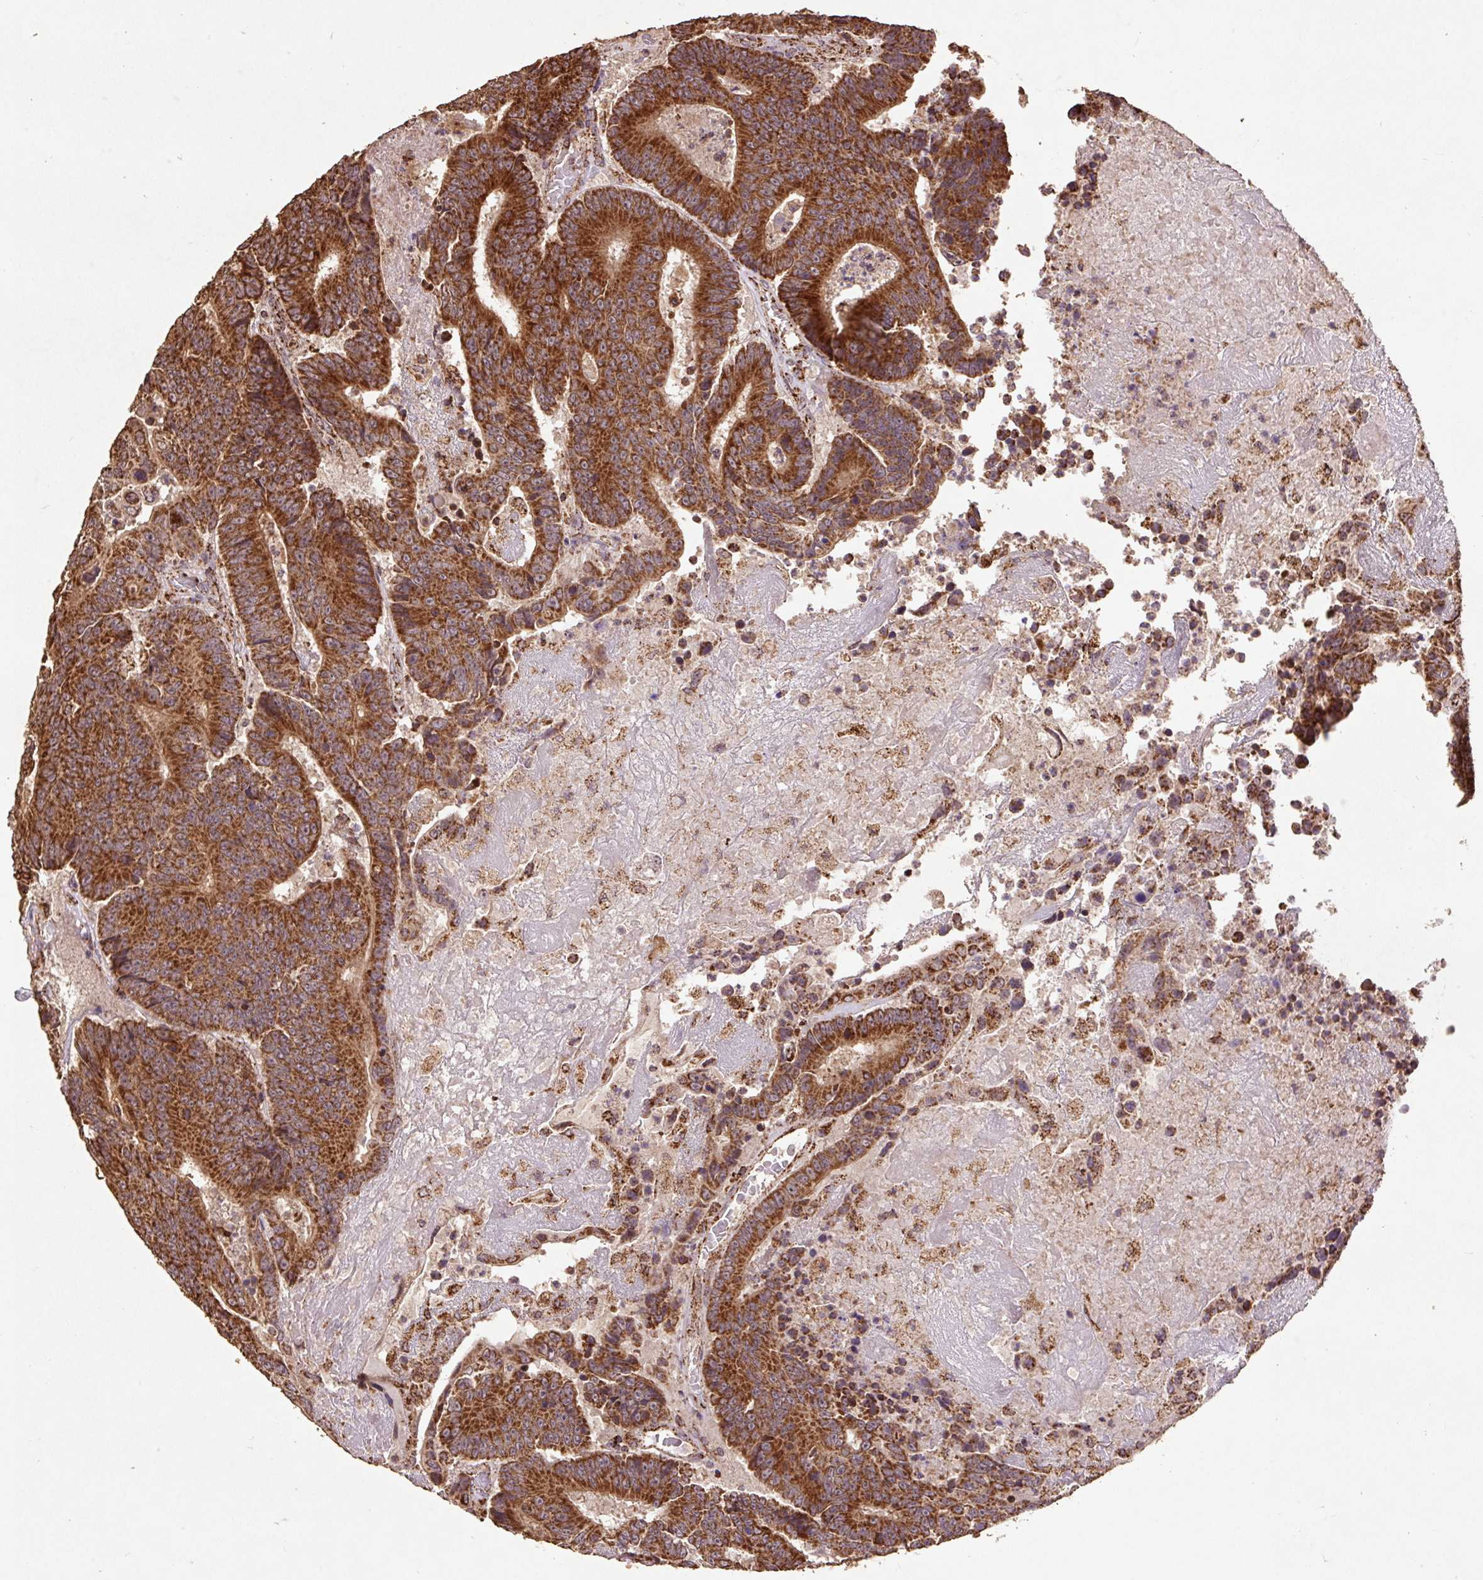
{"staining": {"intensity": "strong", "quantity": ">75%", "location": "cytoplasmic/membranous"}, "tissue": "colorectal cancer", "cell_type": "Tumor cells", "image_type": "cancer", "snomed": [{"axis": "morphology", "description": "Adenocarcinoma, NOS"}, {"axis": "topography", "description": "Colon"}], "caption": "Adenocarcinoma (colorectal) stained for a protein (brown) reveals strong cytoplasmic/membranous positive expression in approximately >75% of tumor cells.", "gene": "ATP5F1A", "patient": {"sex": "male", "age": 83}}